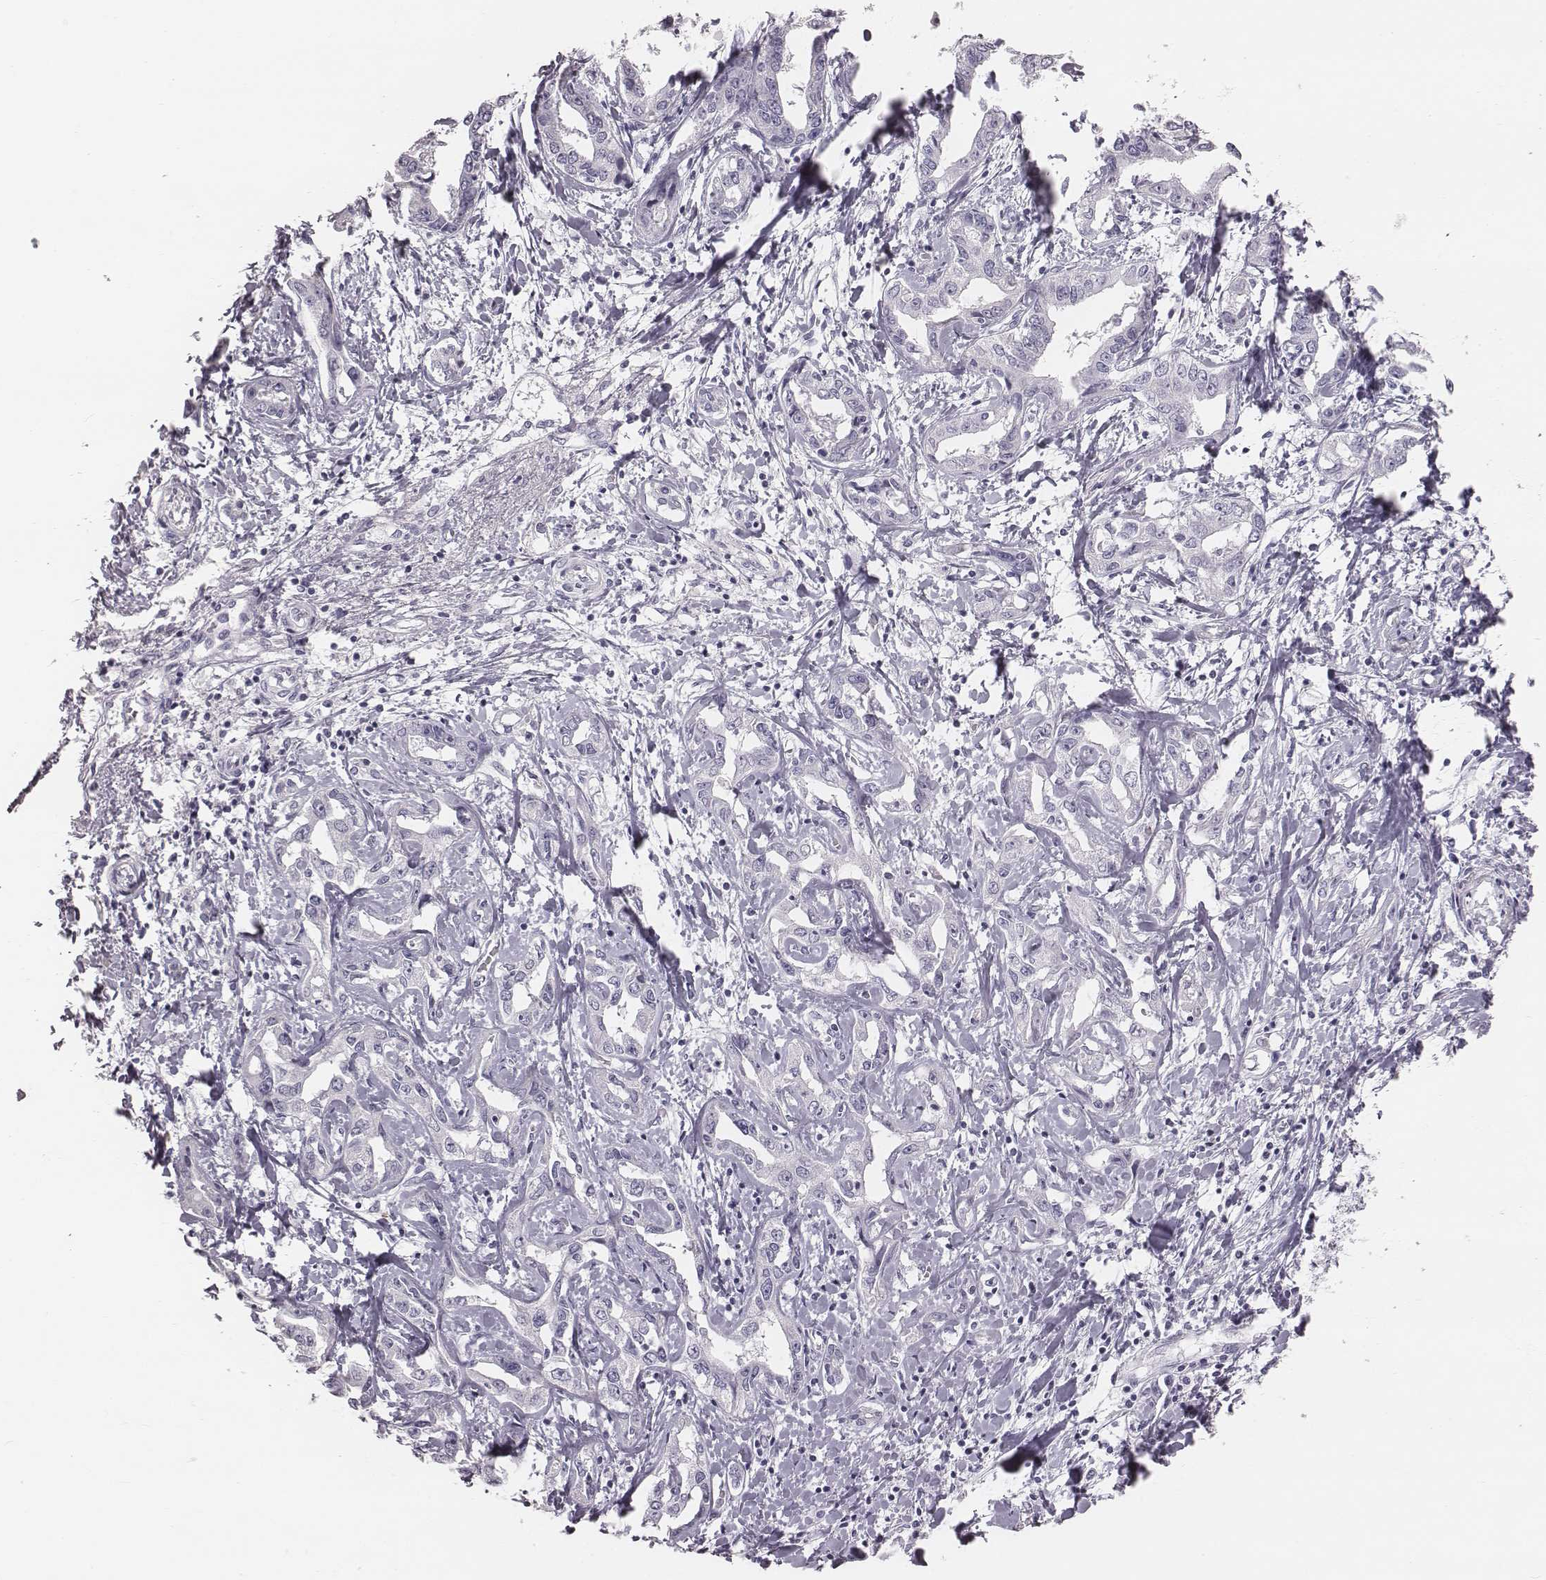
{"staining": {"intensity": "negative", "quantity": "none", "location": "none"}, "tissue": "liver cancer", "cell_type": "Tumor cells", "image_type": "cancer", "snomed": [{"axis": "morphology", "description": "Cholangiocarcinoma"}, {"axis": "topography", "description": "Liver"}], "caption": "Histopathology image shows no significant protein staining in tumor cells of liver cancer. Brightfield microscopy of immunohistochemistry (IHC) stained with DAB (brown) and hematoxylin (blue), captured at high magnification.", "gene": "C6orf58", "patient": {"sex": "male", "age": 59}}